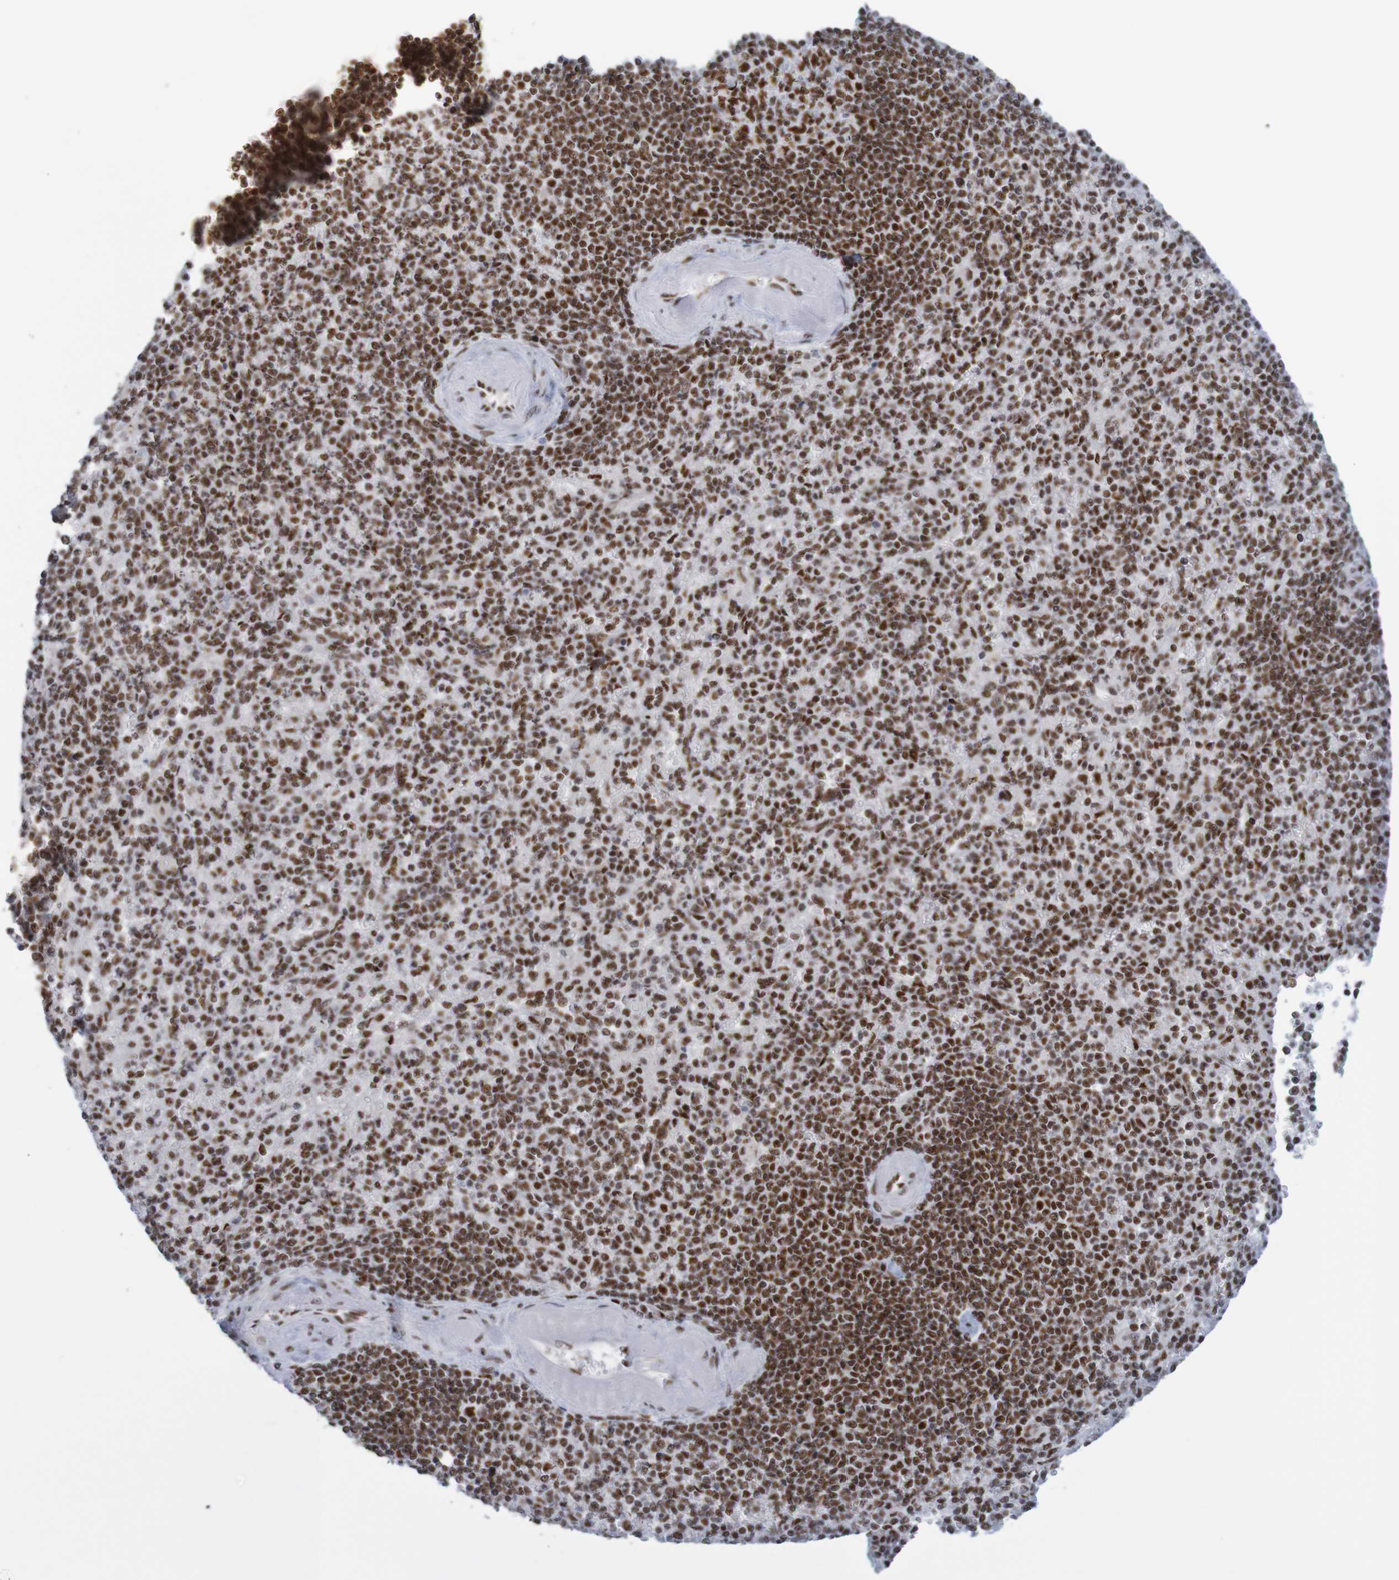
{"staining": {"intensity": "strong", "quantity": ">75%", "location": "nuclear"}, "tissue": "spleen", "cell_type": "Cells in red pulp", "image_type": "normal", "snomed": [{"axis": "morphology", "description": "Normal tissue, NOS"}, {"axis": "topography", "description": "Spleen"}], "caption": "Immunohistochemical staining of unremarkable spleen displays strong nuclear protein positivity in approximately >75% of cells in red pulp. (DAB (3,3'-diaminobenzidine) = brown stain, brightfield microscopy at high magnification).", "gene": "THRAP3", "patient": {"sex": "female", "age": 74}}